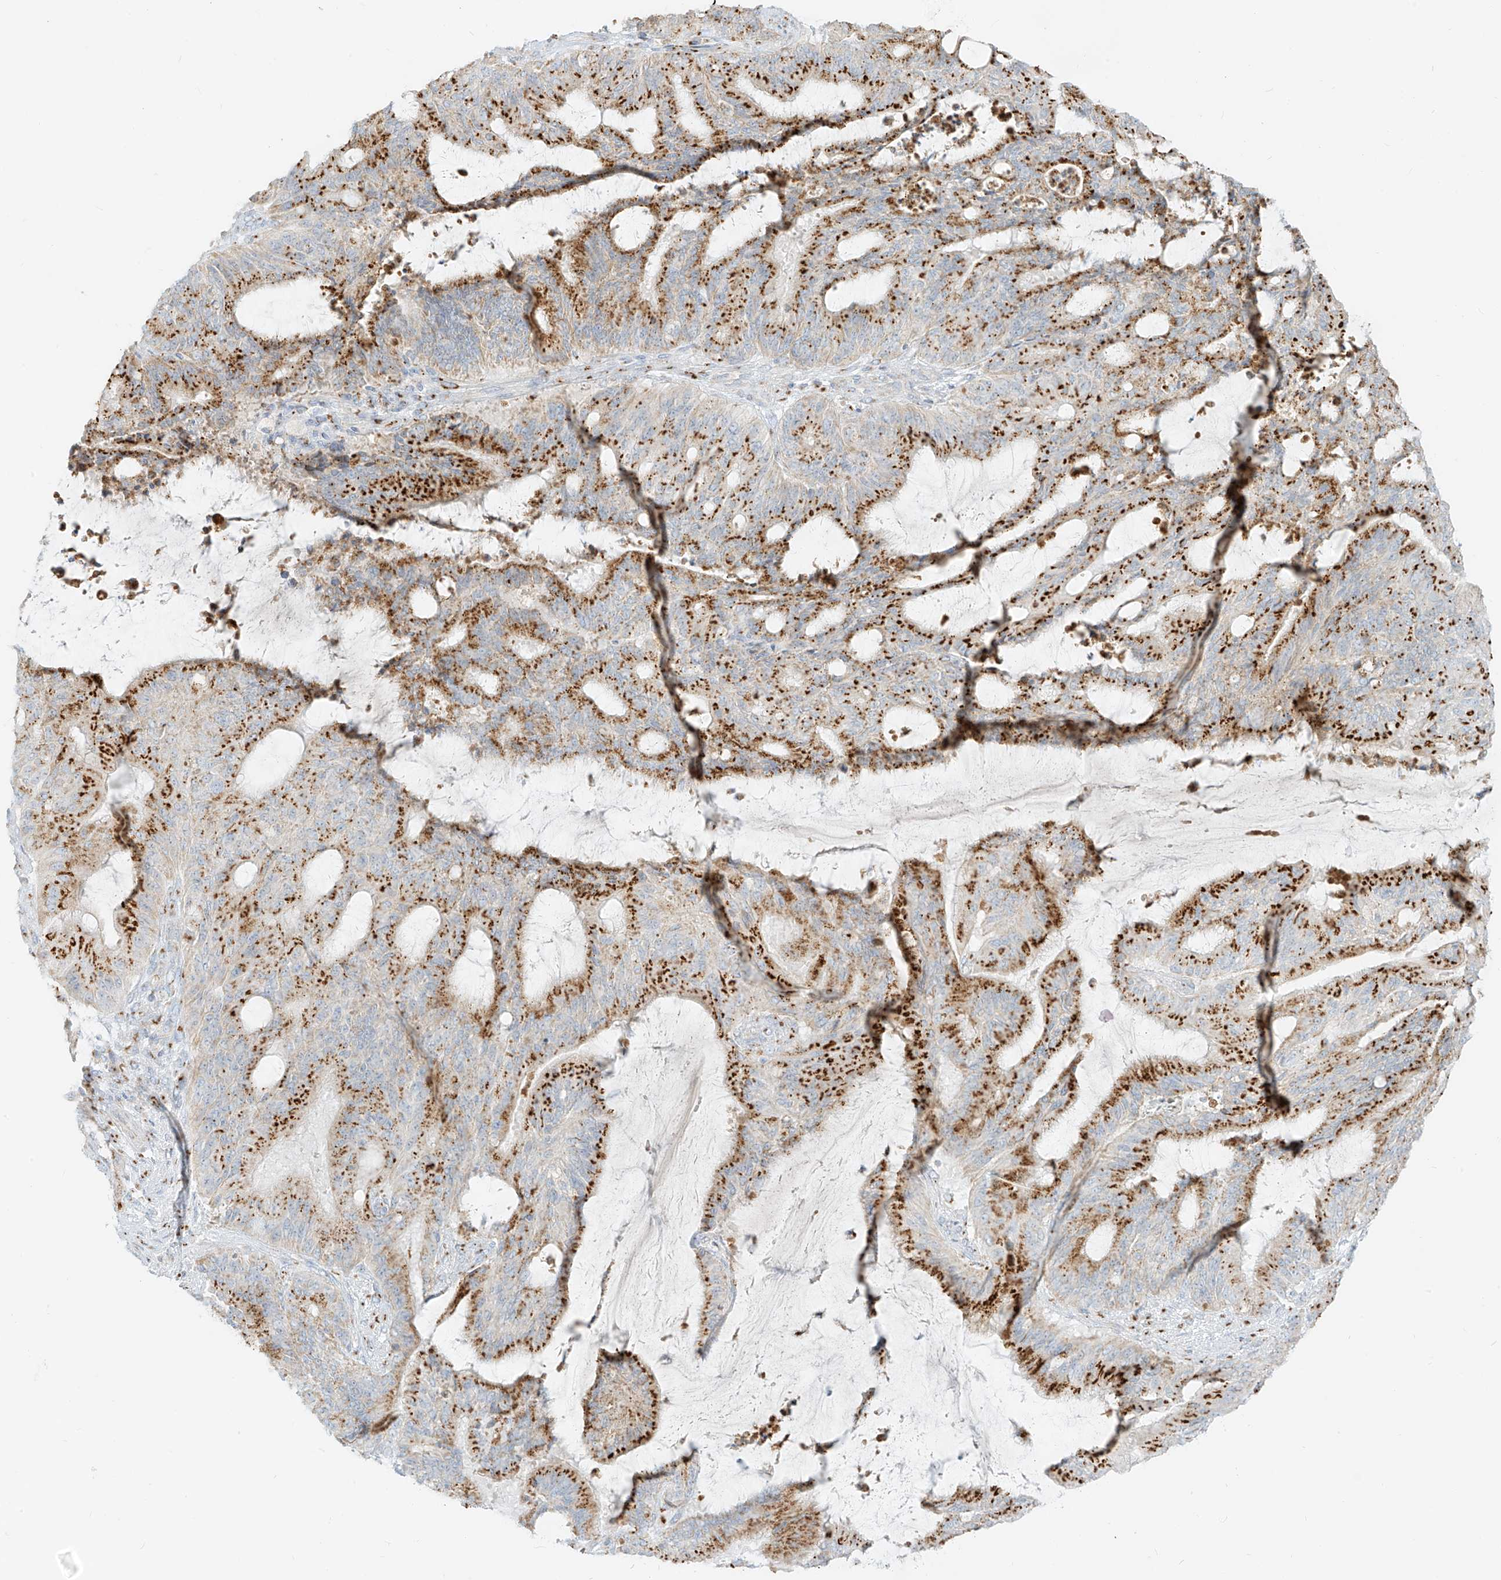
{"staining": {"intensity": "moderate", "quantity": ">75%", "location": "cytoplasmic/membranous"}, "tissue": "liver cancer", "cell_type": "Tumor cells", "image_type": "cancer", "snomed": [{"axis": "morphology", "description": "Normal tissue, NOS"}, {"axis": "morphology", "description": "Cholangiocarcinoma"}, {"axis": "topography", "description": "Liver"}, {"axis": "topography", "description": "Peripheral nerve tissue"}], "caption": "Protein expression analysis of liver cancer (cholangiocarcinoma) reveals moderate cytoplasmic/membranous staining in approximately >75% of tumor cells.", "gene": "TMEM87B", "patient": {"sex": "female", "age": 73}}